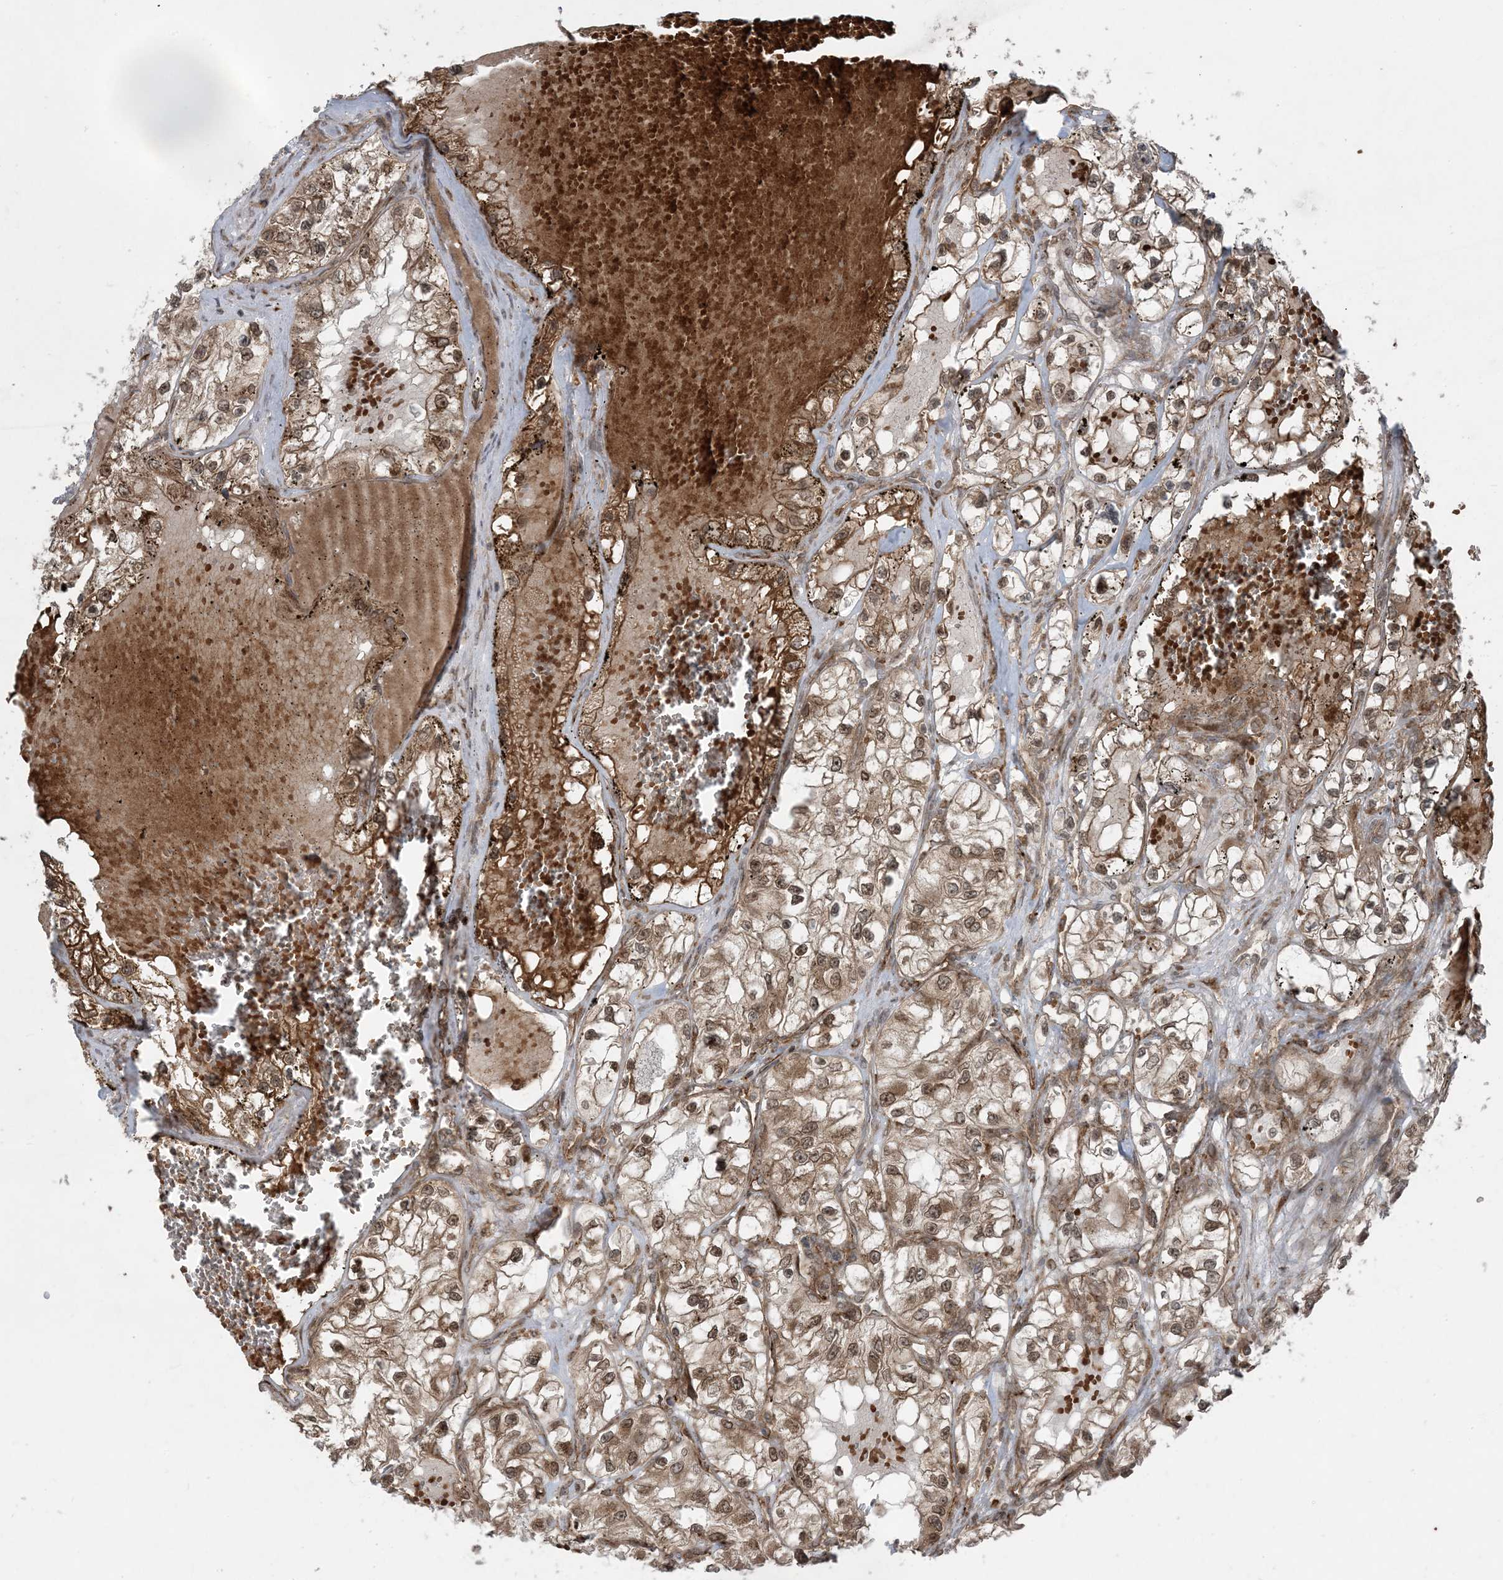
{"staining": {"intensity": "moderate", "quantity": ">75%", "location": "cytoplasmic/membranous,nuclear"}, "tissue": "renal cancer", "cell_type": "Tumor cells", "image_type": "cancer", "snomed": [{"axis": "morphology", "description": "Adenocarcinoma, NOS"}, {"axis": "topography", "description": "Kidney"}], "caption": "Immunohistochemical staining of renal cancer (adenocarcinoma) displays medium levels of moderate cytoplasmic/membranous and nuclear protein expression in approximately >75% of tumor cells. The staining was performed using DAB, with brown indicating positive protein expression. Nuclei are stained blue with hematoxylin.", "gene": "DDX19B", "patient": {"sex": "female", "age": 57}}